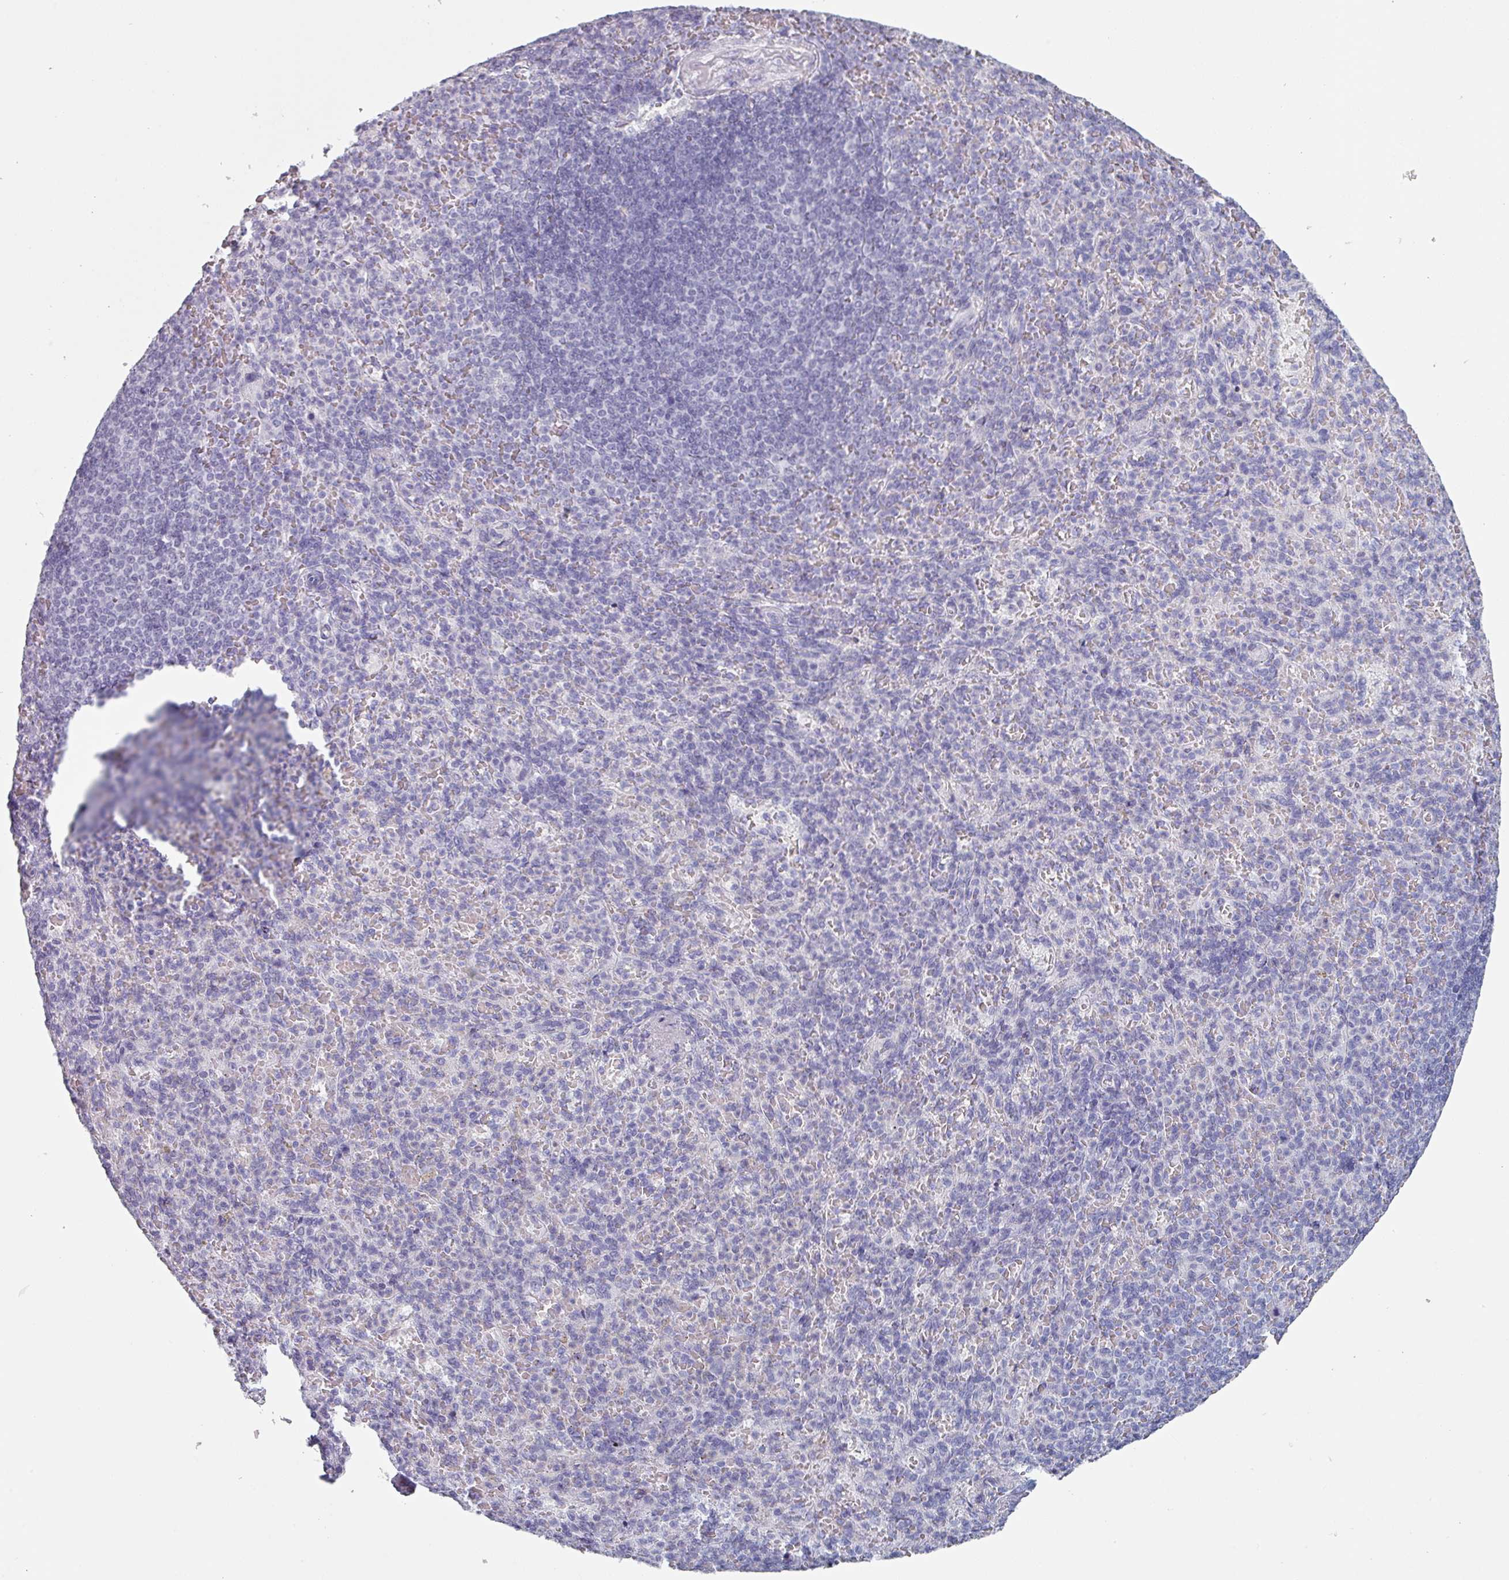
{"staining": {"intensity": "negative", "quantity": "none", "location": "none"}, "tissue": "spleen", "cell_type": "Cells in red pulp", "image_type": "normal", "snomed": [{"axis": "morphology", "description": "Normal tissue, NOS"}, {"axis": "topography", "description": "Spleen"}], "caption": "There is no significant positivity in cells in red pulp of spleen. (DAB (3,3'-diaminobenzidine) immunohistochemistry with hematoxylin counter stain).", "gene": "SLC35G2", "patient": {"sex": "female", "age": 74}}